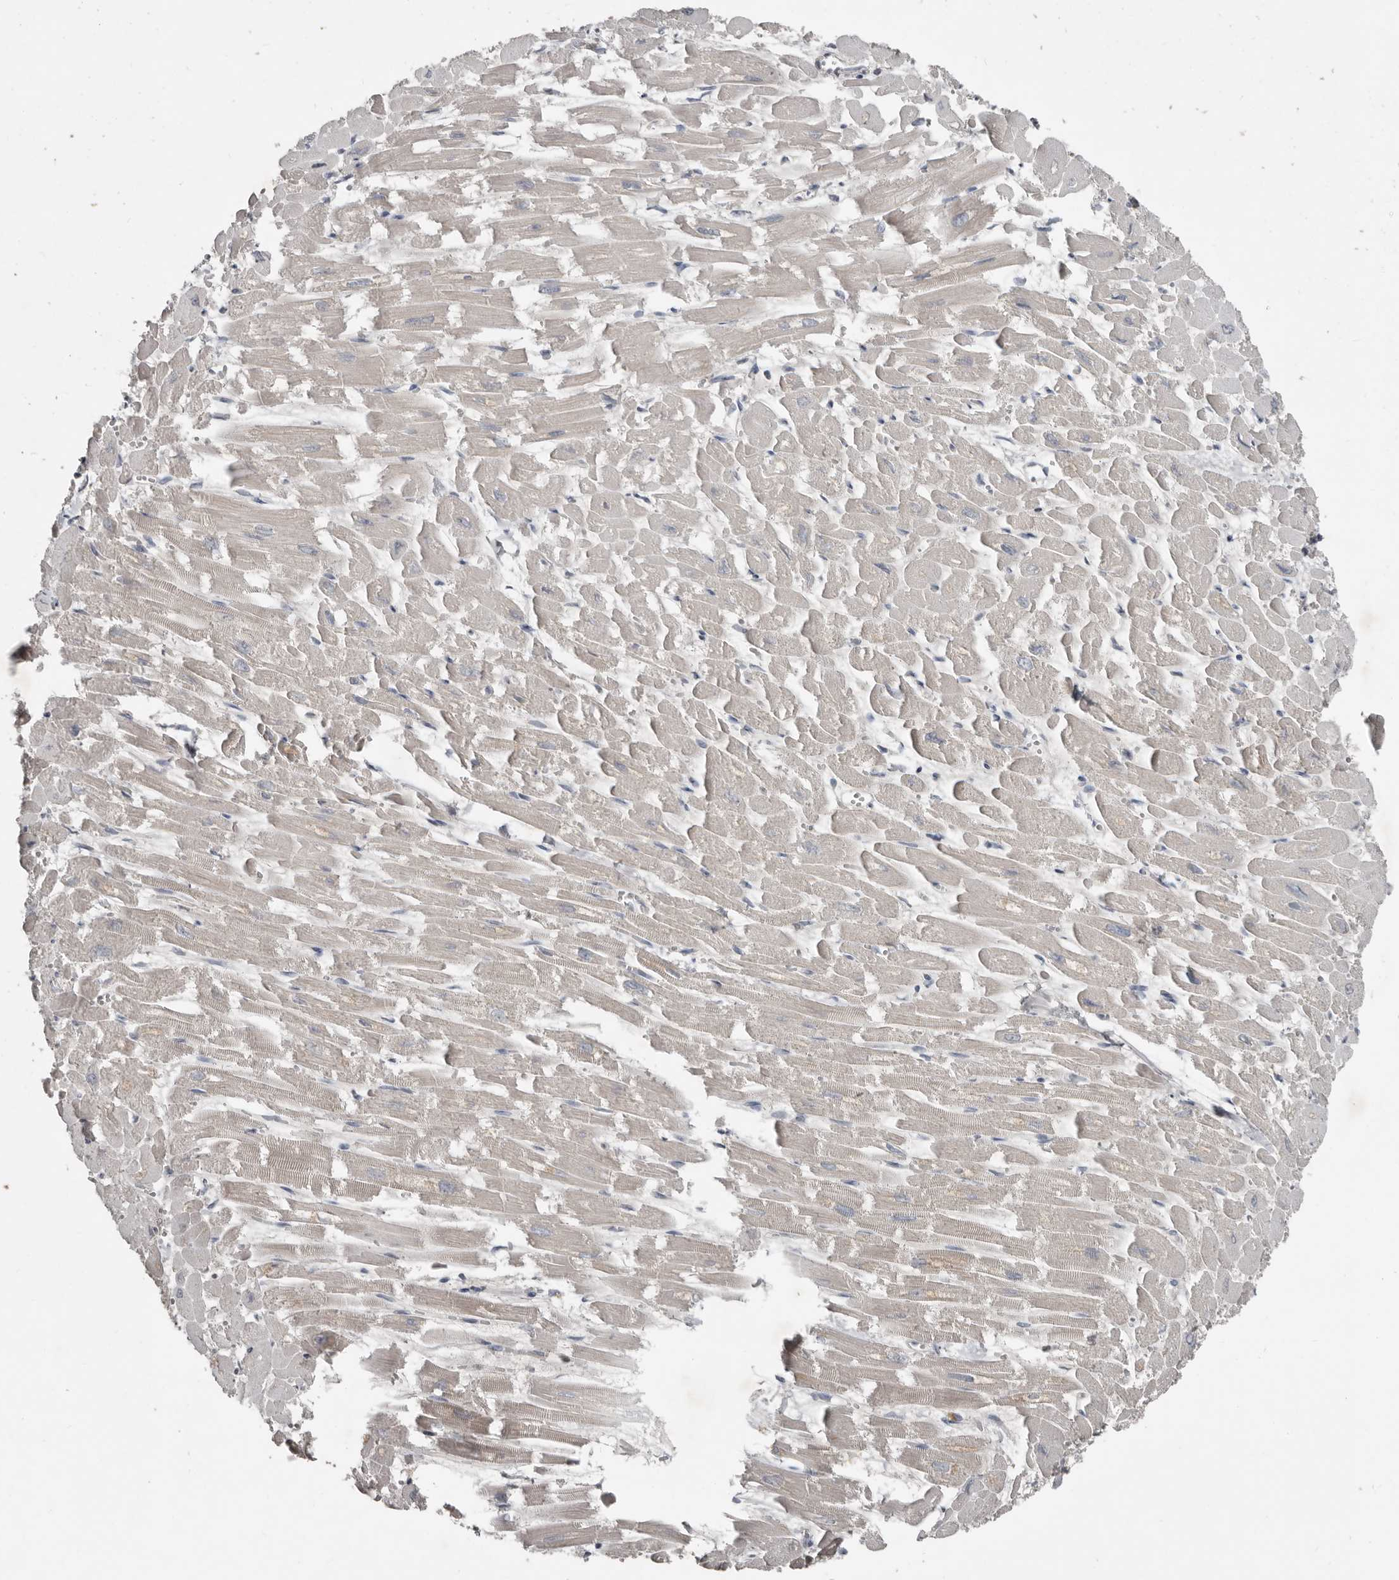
{"staining": {"intensity": "negative", "quantity": "none", "location": "none"}, "tissue": "heart muscle", "cell_type": "Cardiomyocytes", "image_type": "normal", "snomed": [{"axis": "morphology", "description": "Normal tissue, NOS"}, {"axis": "topography", "description": "Heart"}], "caption": "Heart muscle stained for a protein using immunohistochemistry reveals no positivity cardiomyocytes.", "gene": "RBKS", "patient": {"sex": "male", "age": 54}}